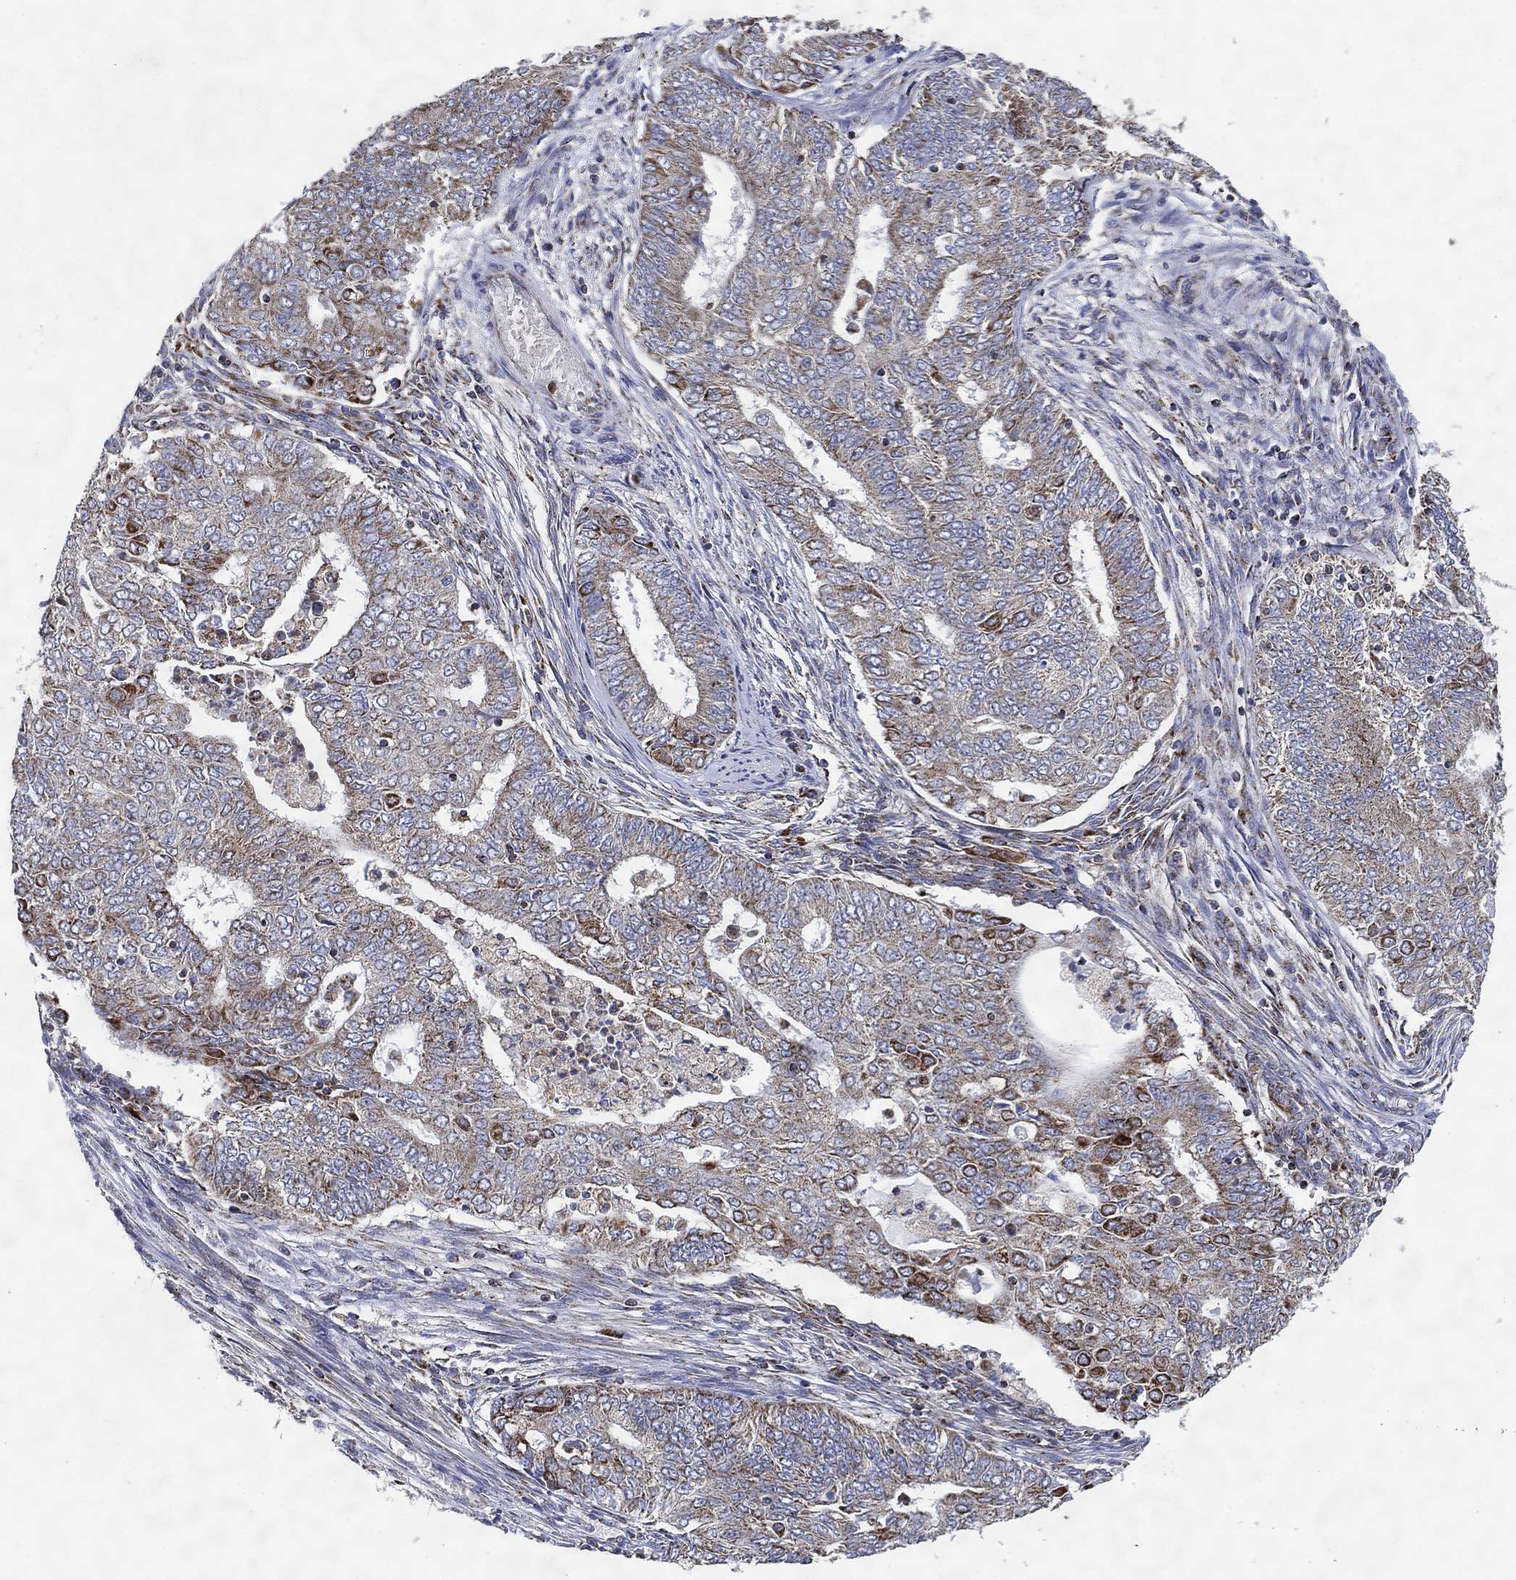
{"staining": {"intensity": "moderate", "quantity": "<25%", "location": "cytoplasmic/membranous"}, "tissue": "endometrial cancer", "cell_type": "Tumor cells", "image_type": "cancer", "snomed": [{"axis": "morphology", "description": "Adenocarcinoma, NOS"}, {"axis": "topography", "description": "Endometrium"}], "caption": "Approximately <25% of tumor cells in endometrial cancer reveal moderate cytoplasmic/membranous protein staining as visualized by brown immunohistochemical staining.", "gene": "GCAT", "patient": {"sex": "female", "age": 62}}